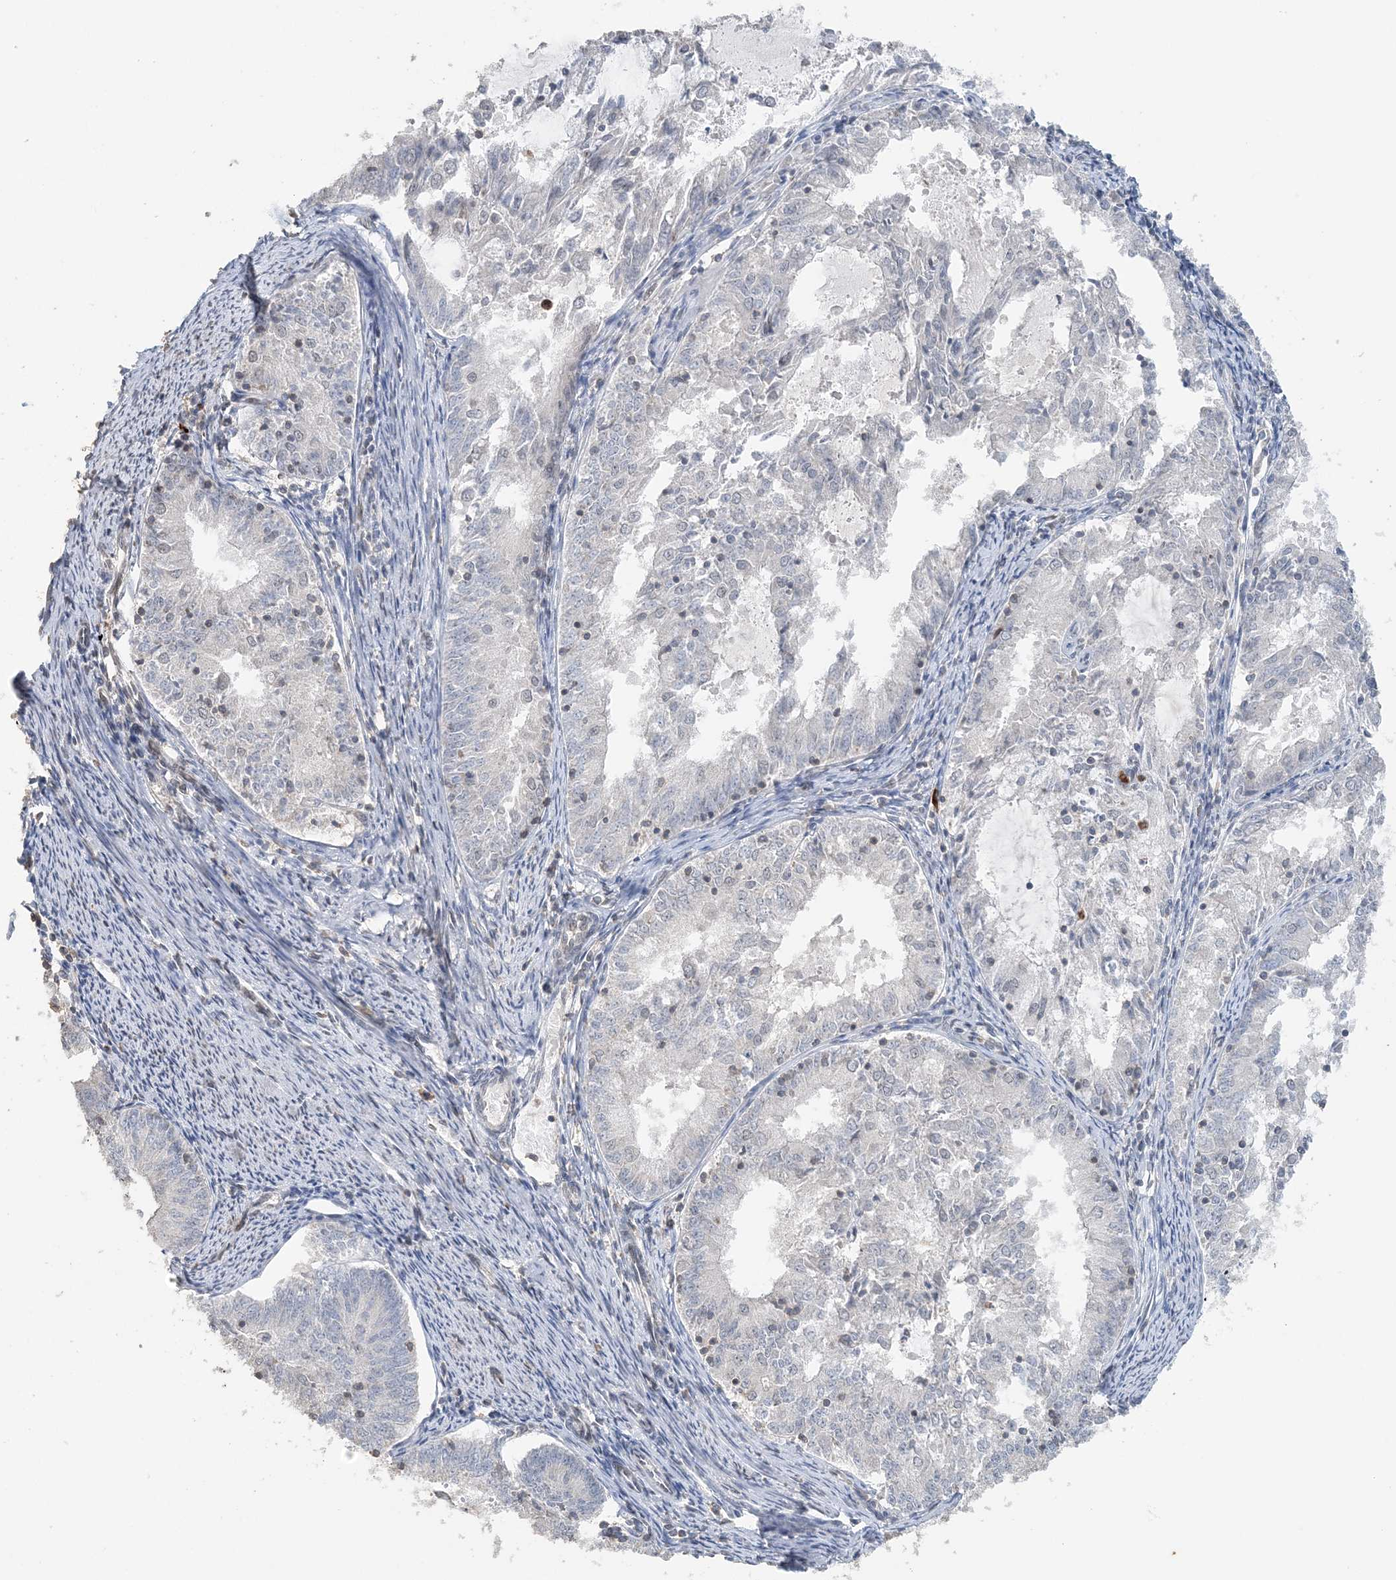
{"staining": {"intensity": "negative", "quantity": "none", "location": "none"}, "tissue": "endometrial cancer", "cell_type": "Tumor cells", "image_type": "cancer", "snomed": [{"axis": "morphology", "description": "Adenocarcinoma, NOS"}, {"axis": "topography", "description": "Endometrium"}], "caption": "Immunohistochemistry (IHC) photomicrograph of human adenocarcinoma (endometrial) stained for a protein (brown), which shows no expression in tumor cells.", "gene": "FAM110A", "patient": {"sex": "female", "age": 57}}